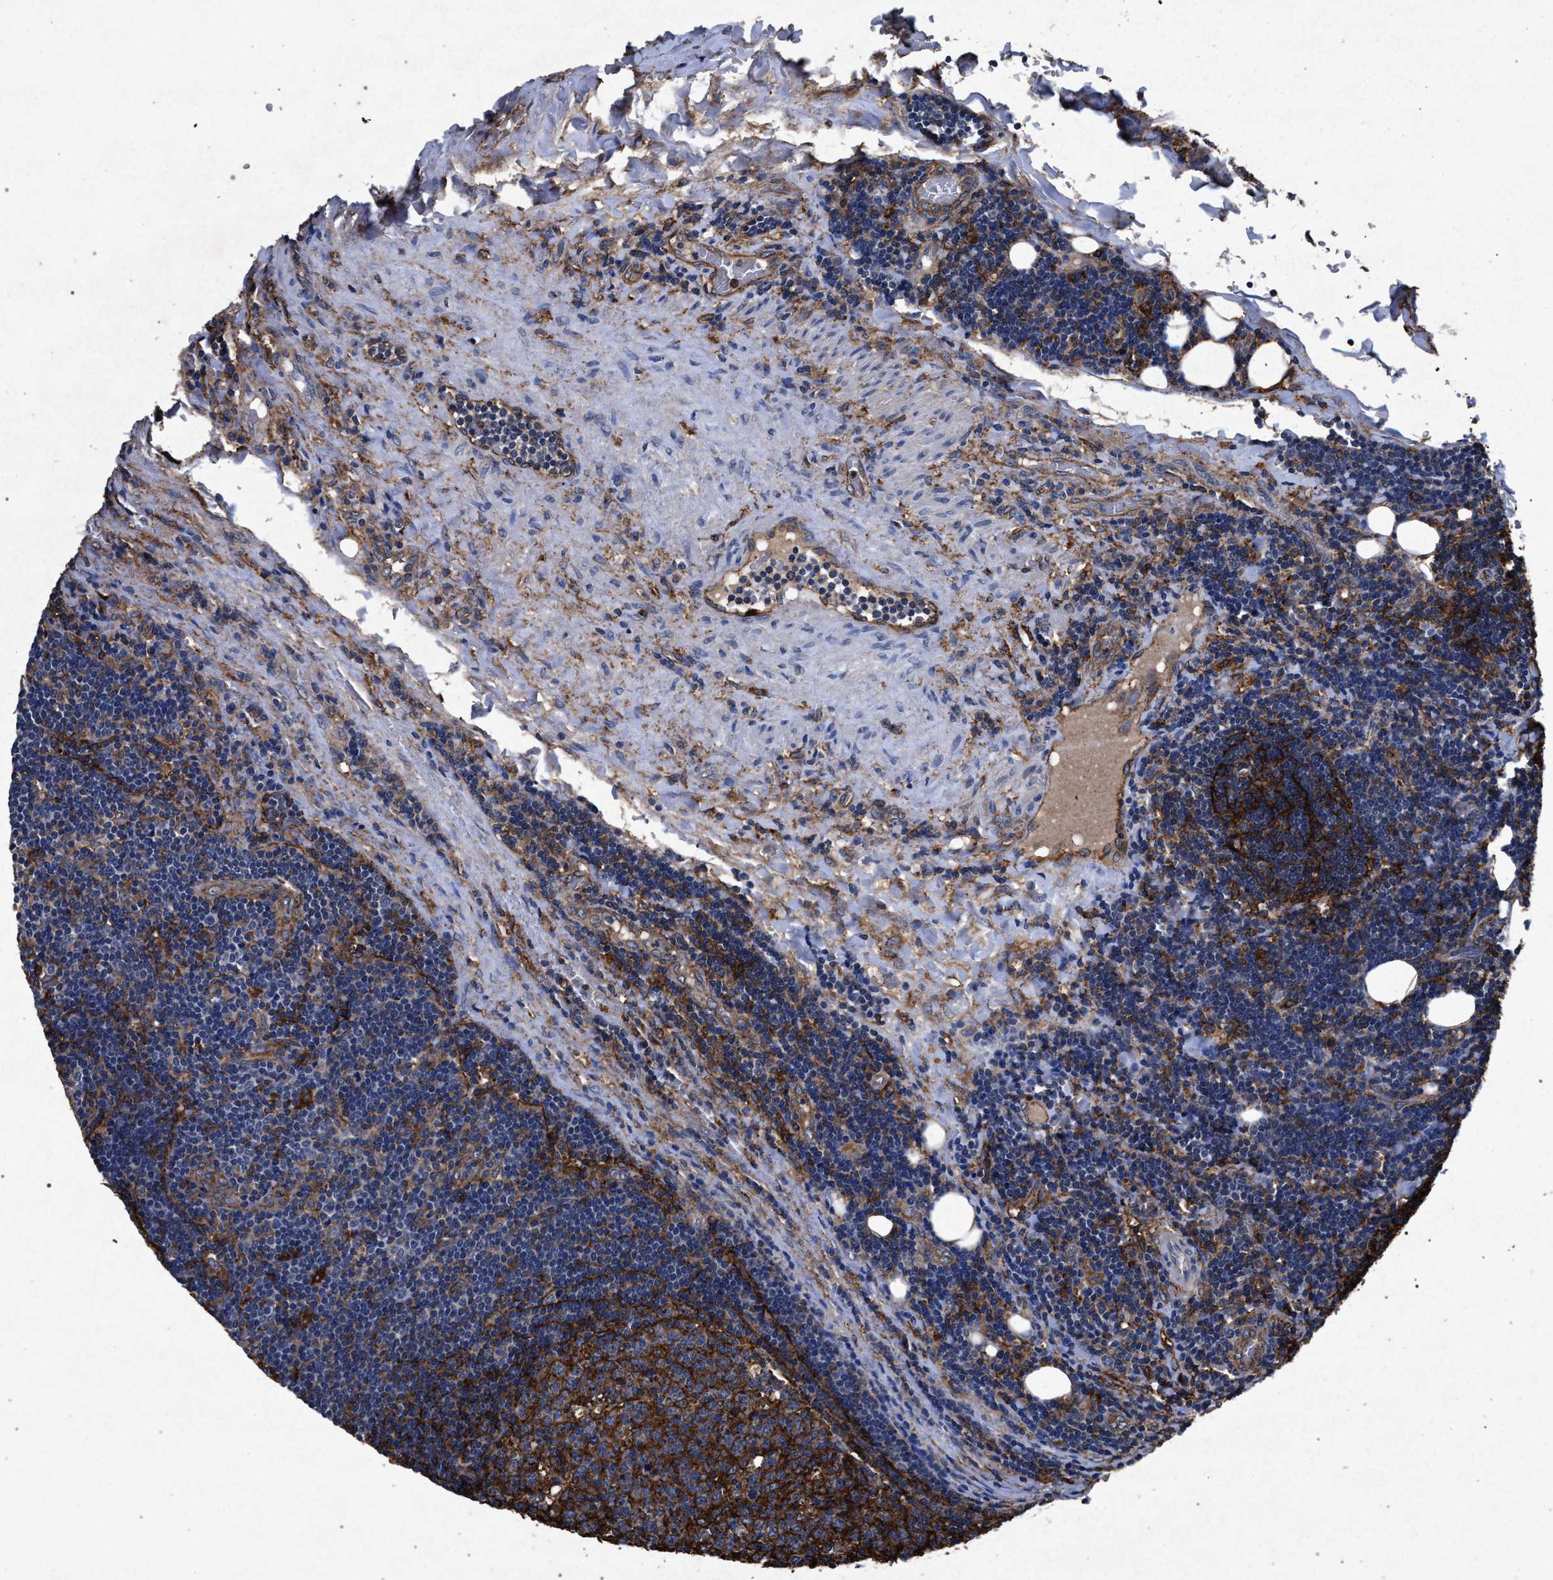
{"staining": {"intensity": "moderate", "quantity": ">75%", "location": "cytoplasmic/membranous"}, "tissue": "lymph node", "cell_type": "Germinal center cells", "image_type": "normal", "snomed": [{"axis": "morphology", "description": "Normal tissue, NOS"}, {"axis": "topography", "description": "Lymph node"}, {"axis": "topography", "description": "Salivary gland"}], "caption": "Immunohistochemical staining of normal human lymph node shows >75% levels of moderate cytoplasmic/membranous protein expression in about >75% of germinal center cells. The protein of interest is shown in brown color, while the nuclei are stained blue.", "gene": "MARCKS", "patient": {"sex": "male", "age": 8}}